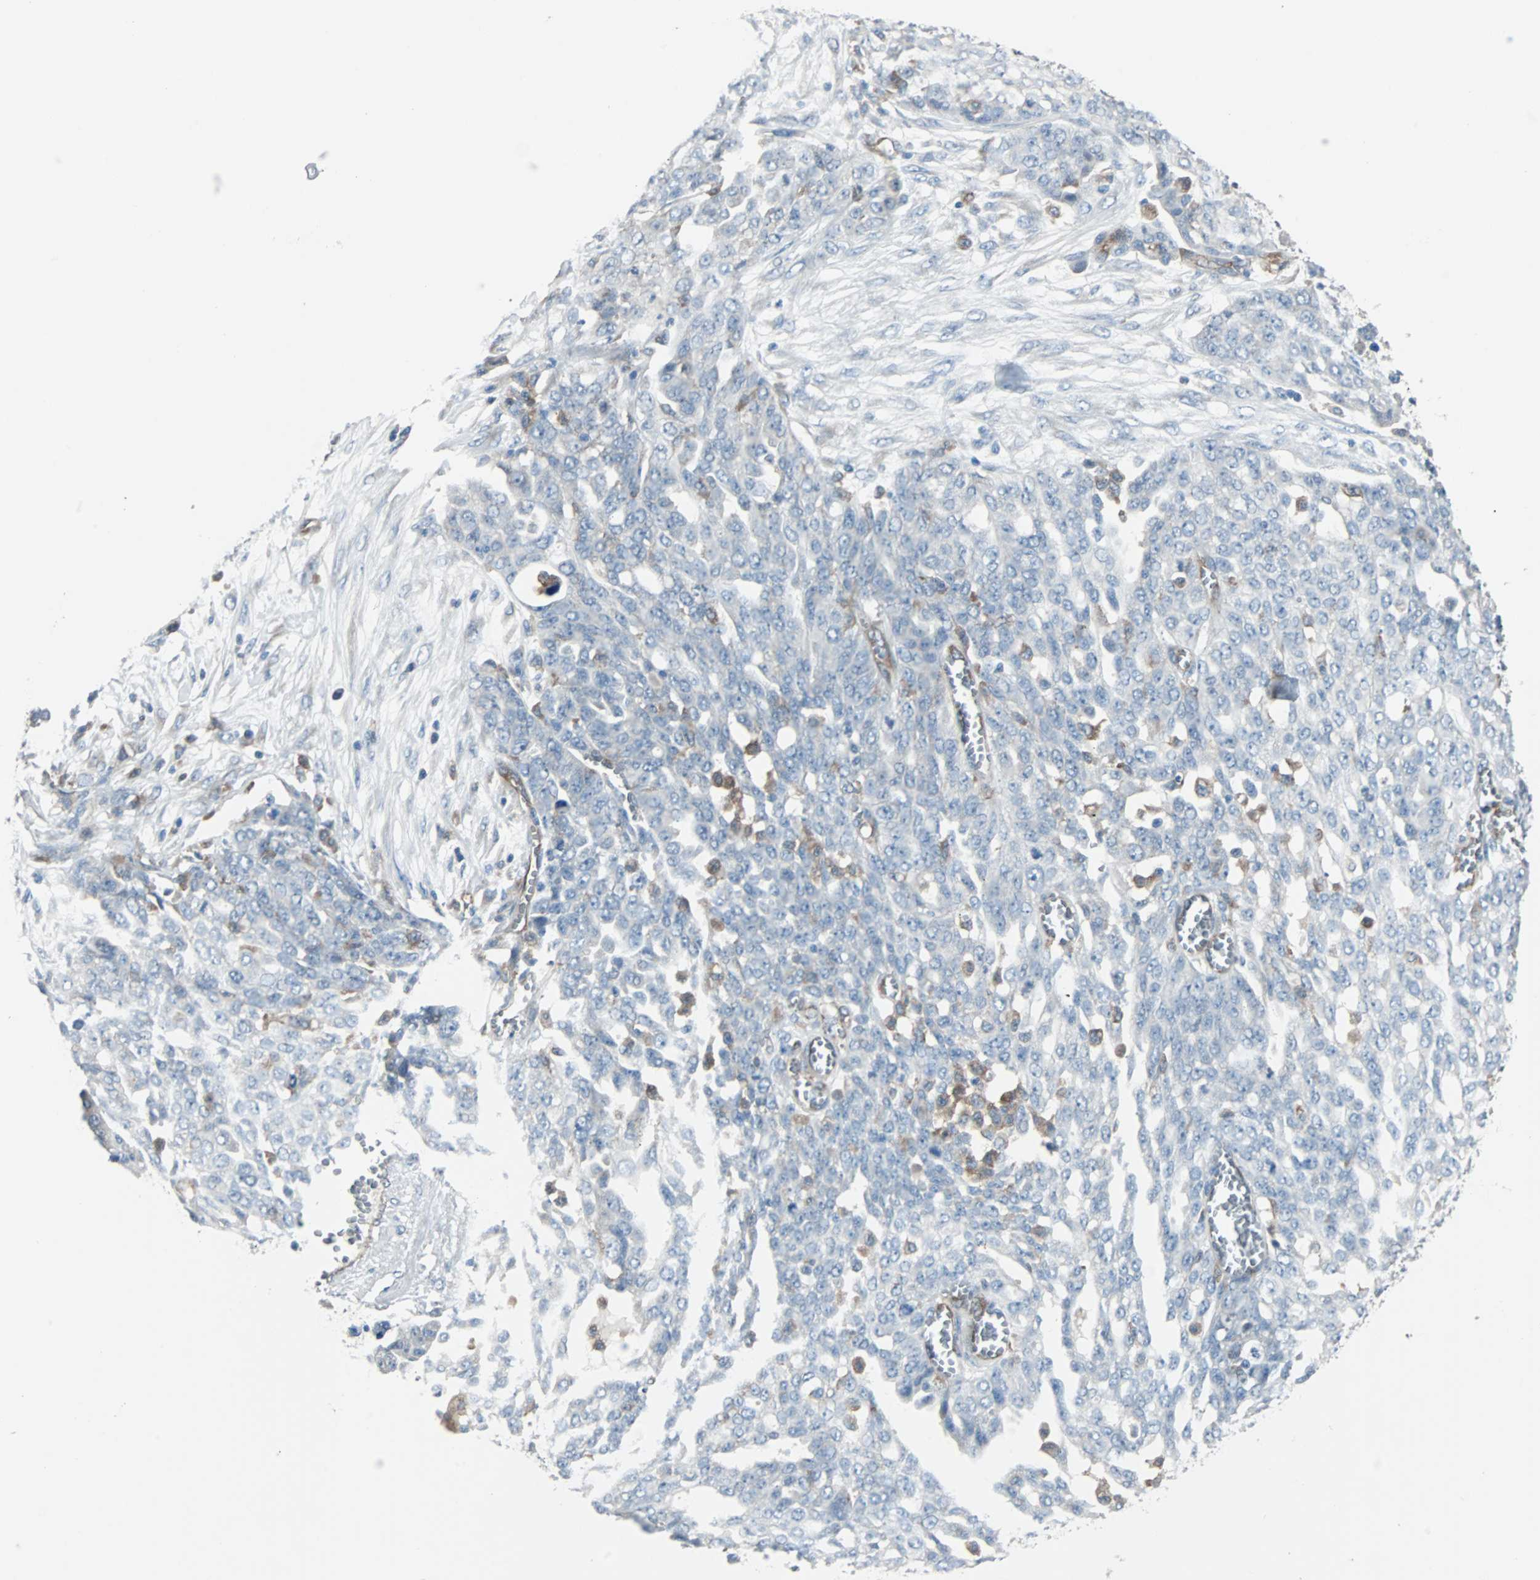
{"staining": {"intensity": "negative", "quantity": "none", "location": "none"}, "tissue": "ovarian cancer", "cell_type": "Tumor cells", "image_type": "cancer", "snomed": [{"axis": "morphology", "description": "Cystadenocarcinoma, serous, NOS"}, {"axis": "topography", "description": "Soft tissue"}, {"axis": "topography", "description": "Ovary"}], "caption": "Immunohistochemistry image of human serous cystadenocarcinoma (ovarian) stained for a protein (brown), which shows no expression in tumor cells.", "gene": "SWAP70", "patient": {"sex": "female", "age": 57}}